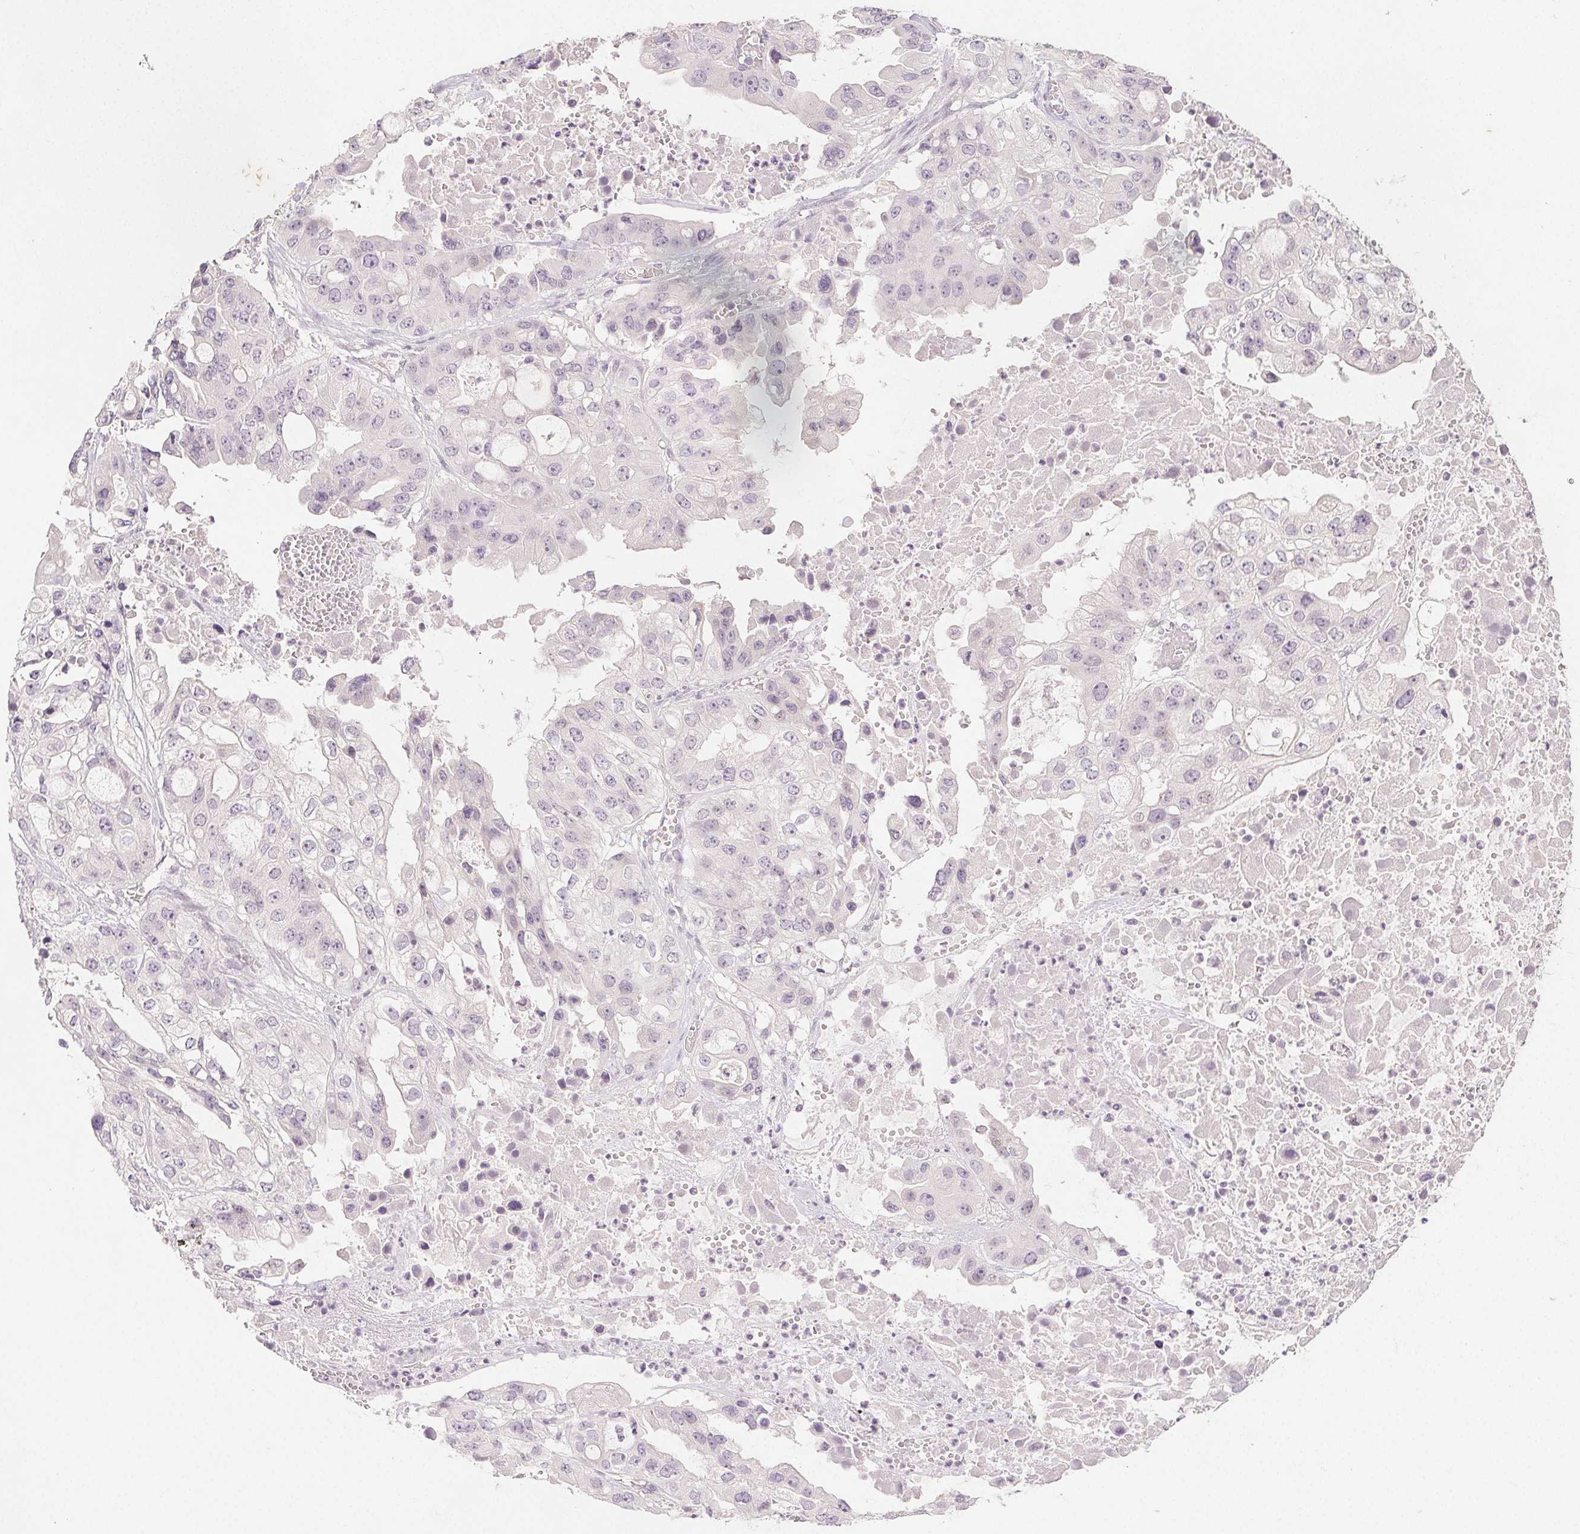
{"staining": {"intensity": "negative", "quantity": "none", "location": "none"}, "tissue": "ovarian cancer", "cell_type": "Tumor cells", "image_type": "cancer", "snomed": [{"axis": "morphology", "description": "Cystadenocarcinoma, serous, NOS"}, {"axis": "topography", "description": "Ovary"}], "caption": "IHC micrograph of human ovarian cancer stained for a protein (brown), which exhibits no expression in tumor cells.", "gene": "PI3", "patient": {"sex": "female", "age": 56}}